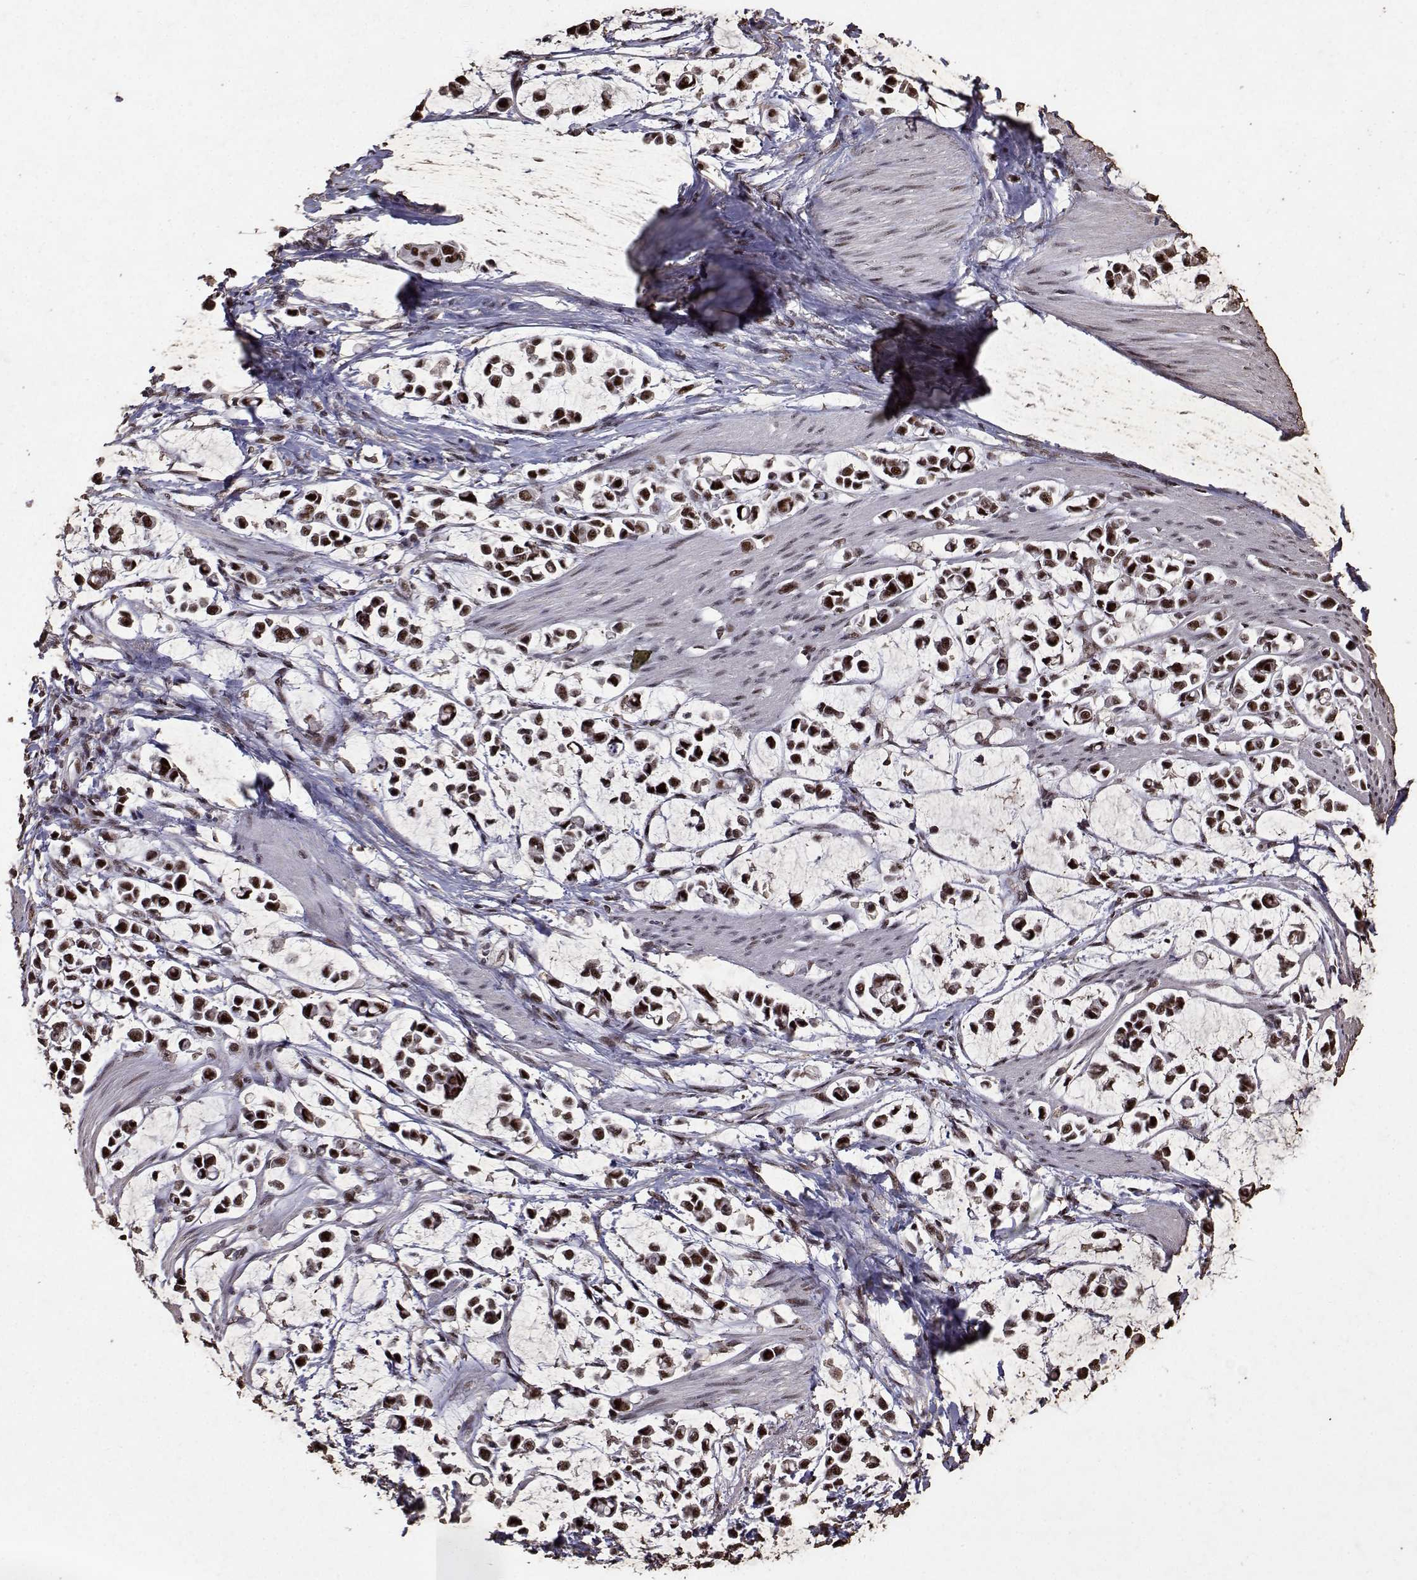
{"staining": {"intensity": "strong", "quantity": ">75%", "location": "nuclear"}, "tissue": "stomach cancer", "cell_type": "Tumor cells", "image_type": "cancer", "snomed": [{"axis": "morphology", "description": "Adenocarcinoma, NOS"}, {"axis": "topography", "description": "Stomach"}], "caption": "IHC of adenocarcinoma (stomach) demonstrates high levels of strong nuclear positivity in approximately >75% of tumor cells.", "gene": "TOE1", "patient": {"sex": "male", "age": 82}}